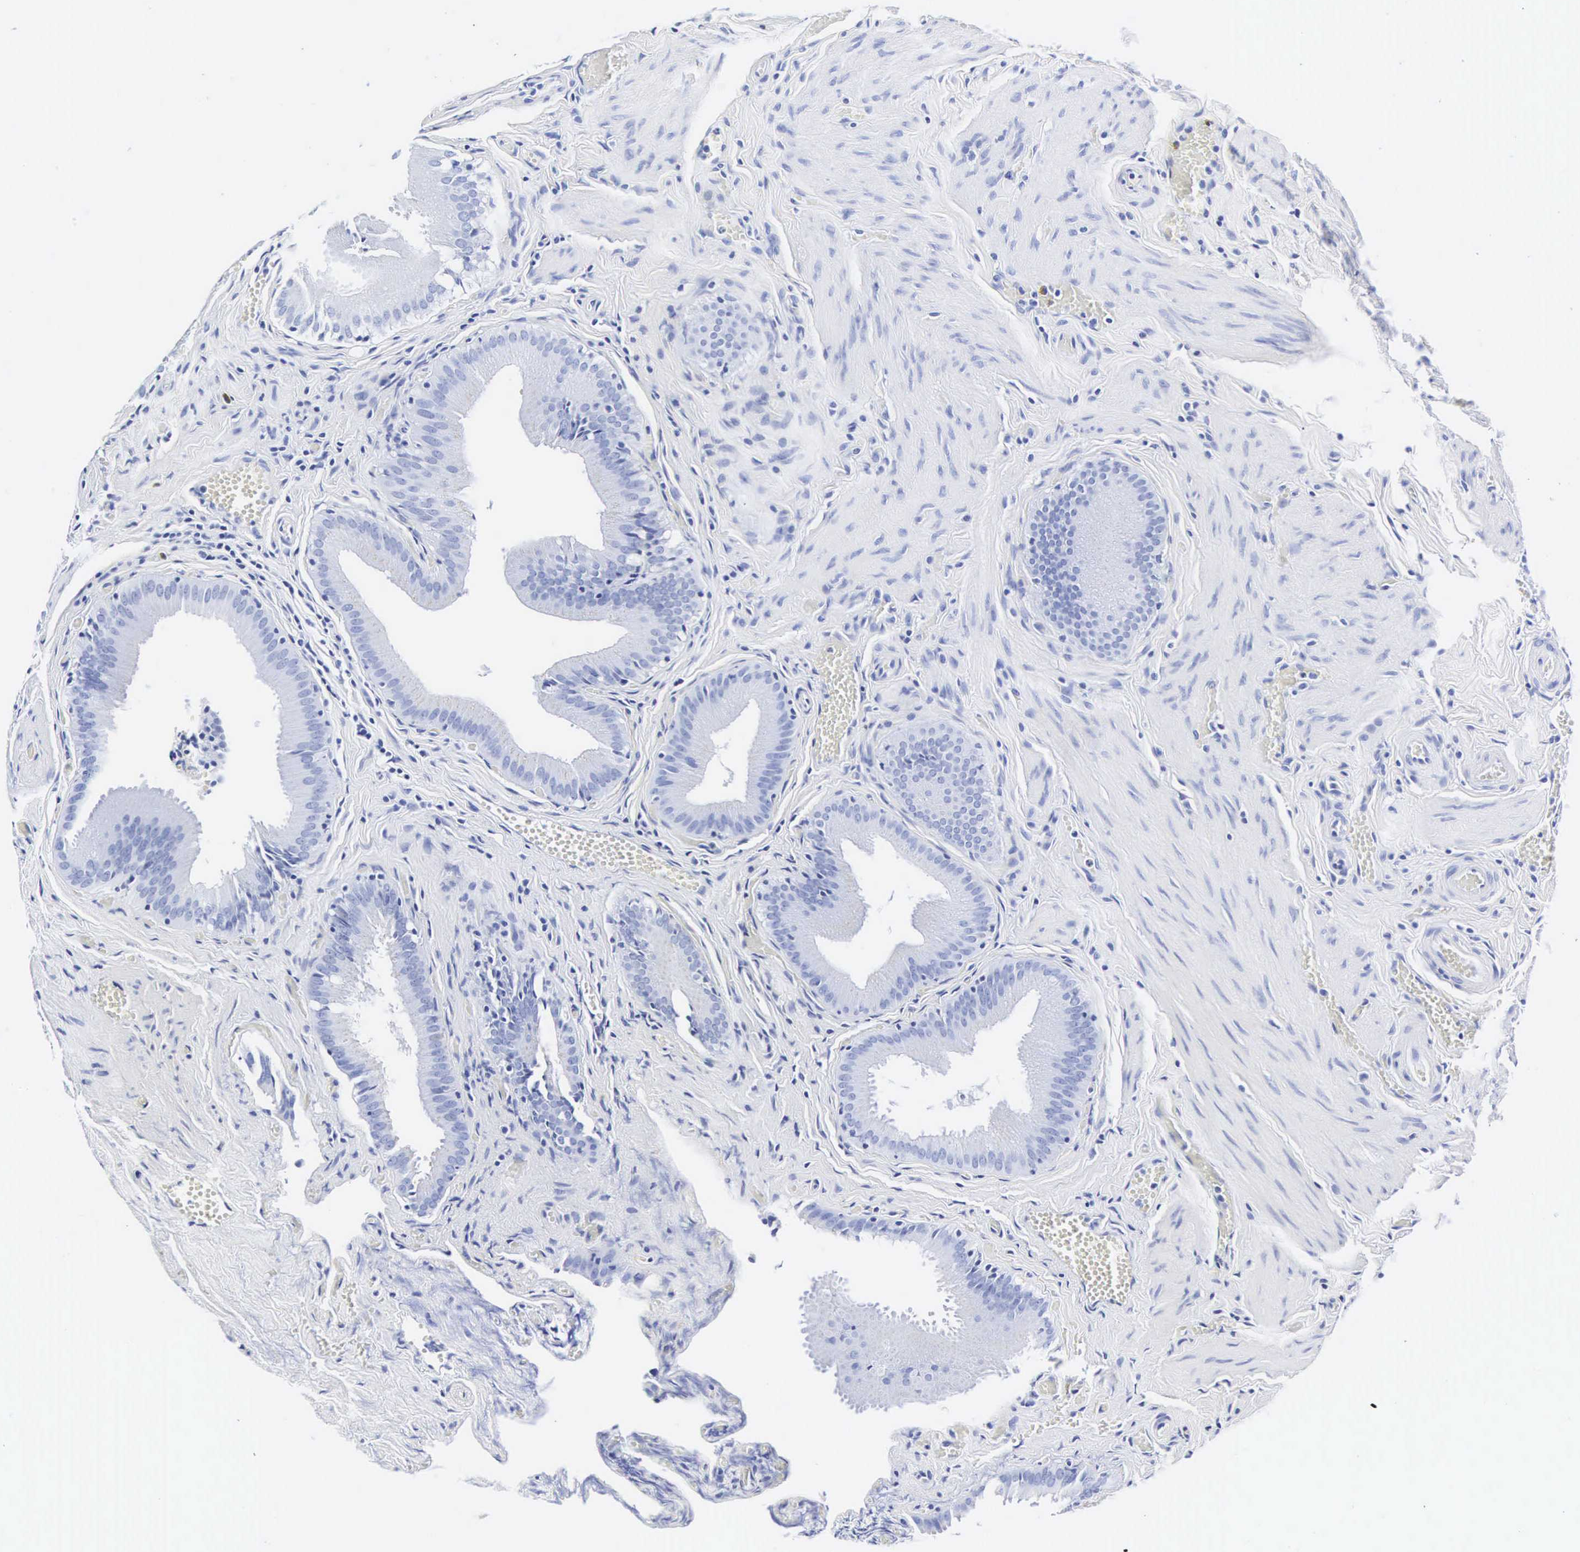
{"staining": {"intensity": "negative", "quantity": "none", "location": "none"}, "tissue": "gallbladder", "cell_type": "Glandular cells", "image_type": "normal", "snomed": [{"axis": "morphology", "description": "Normal tissue, NOS"}, {"axis": "topography", "description": "Gallbladder"}], "caption": "Protein analysis of benign gallbladder exhibits no significant positivity in glandular cells. (Stains: DAB (3,3'-diaminobenzidine) immunohistochemistry with hematoxylin counter stain, Microscopy: brightfield microscopy at high magnification).", "gene": "INS", "patient": {"sex": "female", "age": 44}}